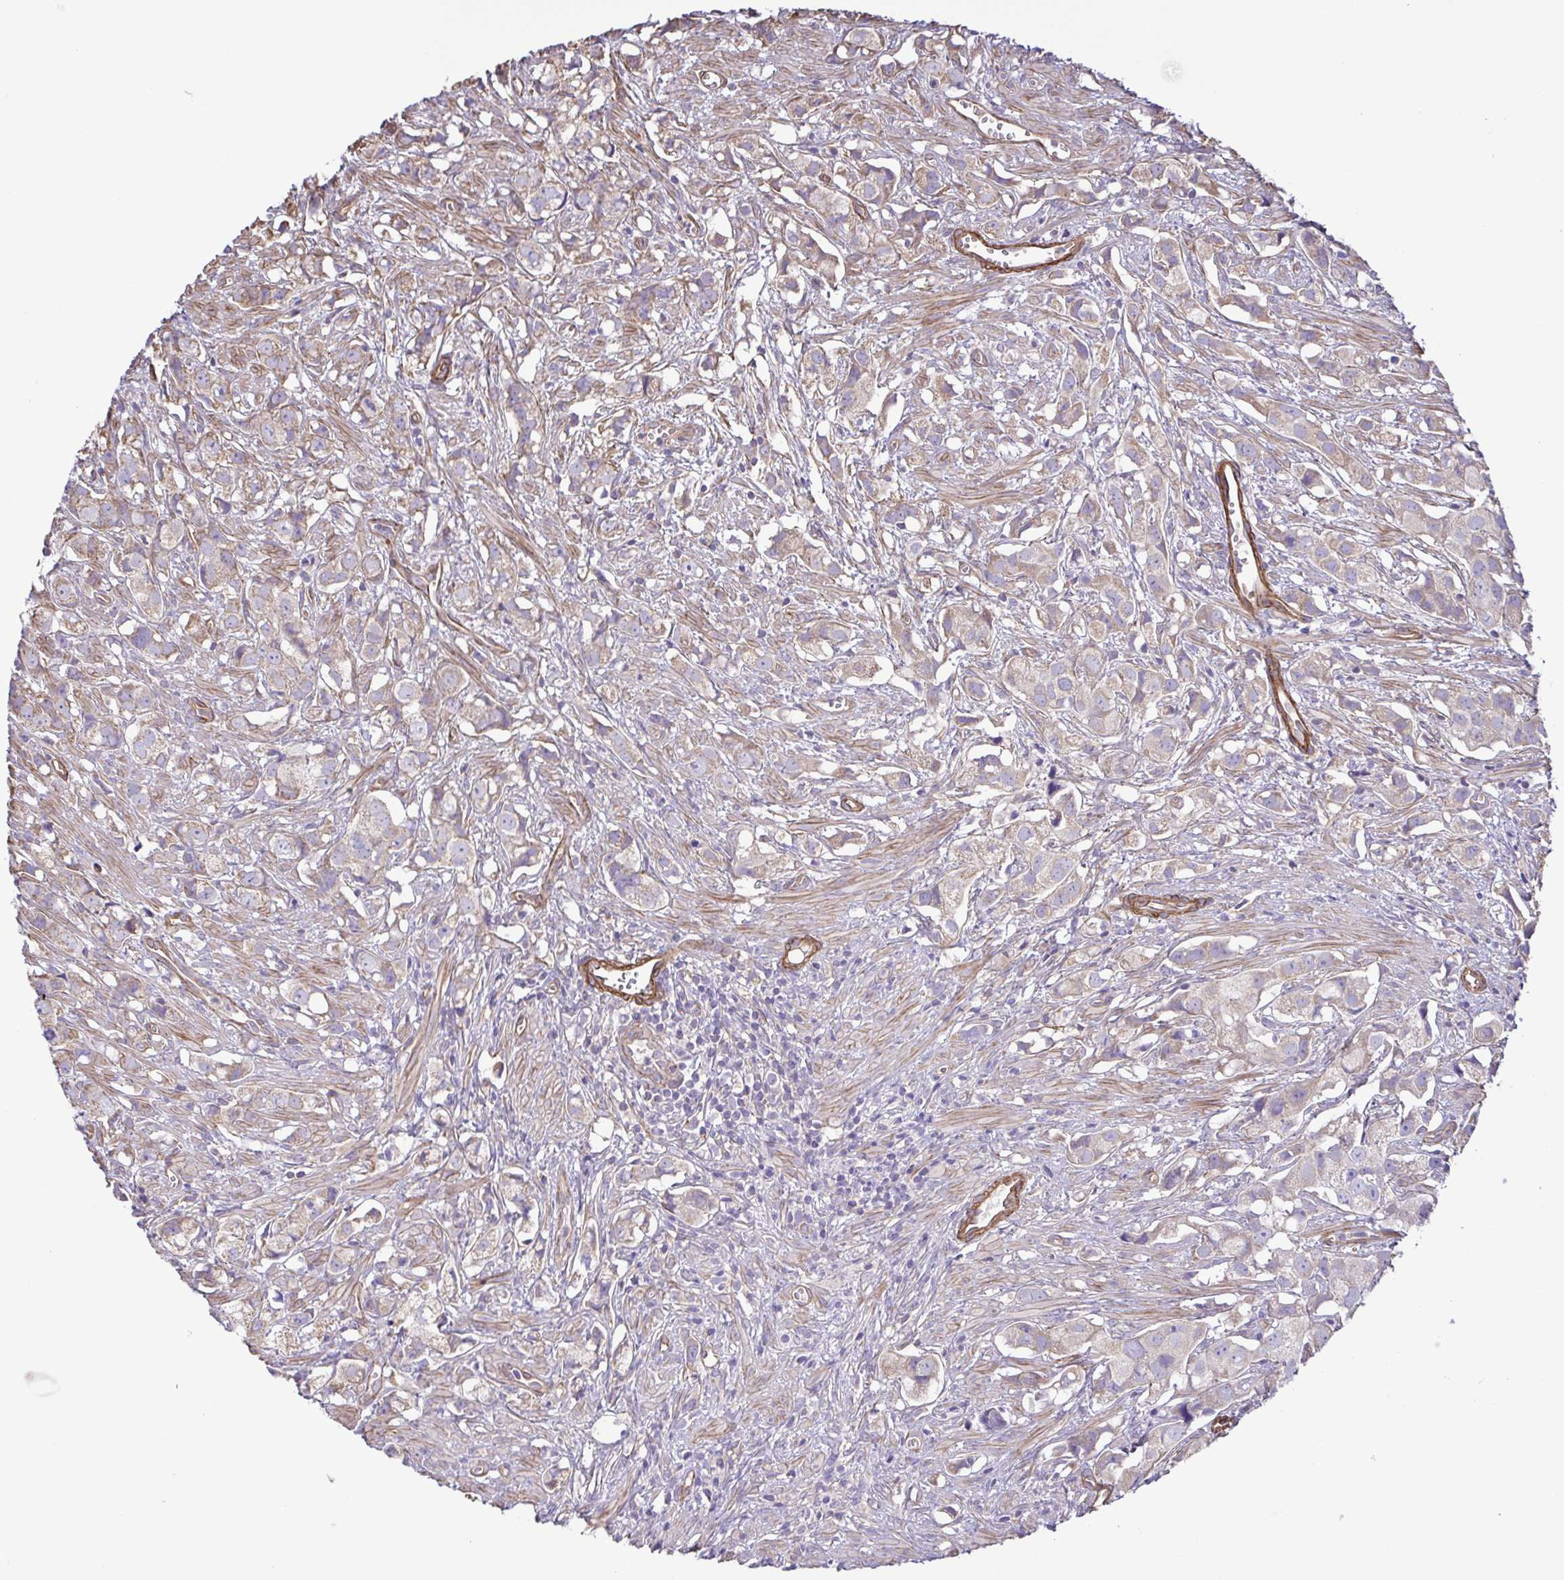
{"staining": {"intensity": "weak", "quantity": "<25%", "location": "cytoplasmic/membranous"}, "tissue": "prostate cancer", "cell_type": "Tumor cells", "image_type": "cancer", "snomed": [{"axis": "morphology", "description": "Adenocarcinoma, High grade"}, {"axis": "topography", "description": "Prostate"}], "caption": "Tumor cells show no significant expression in prostate cancer.", "gene": "FLT1", "patient": {"sex": "male", "age": 58}}